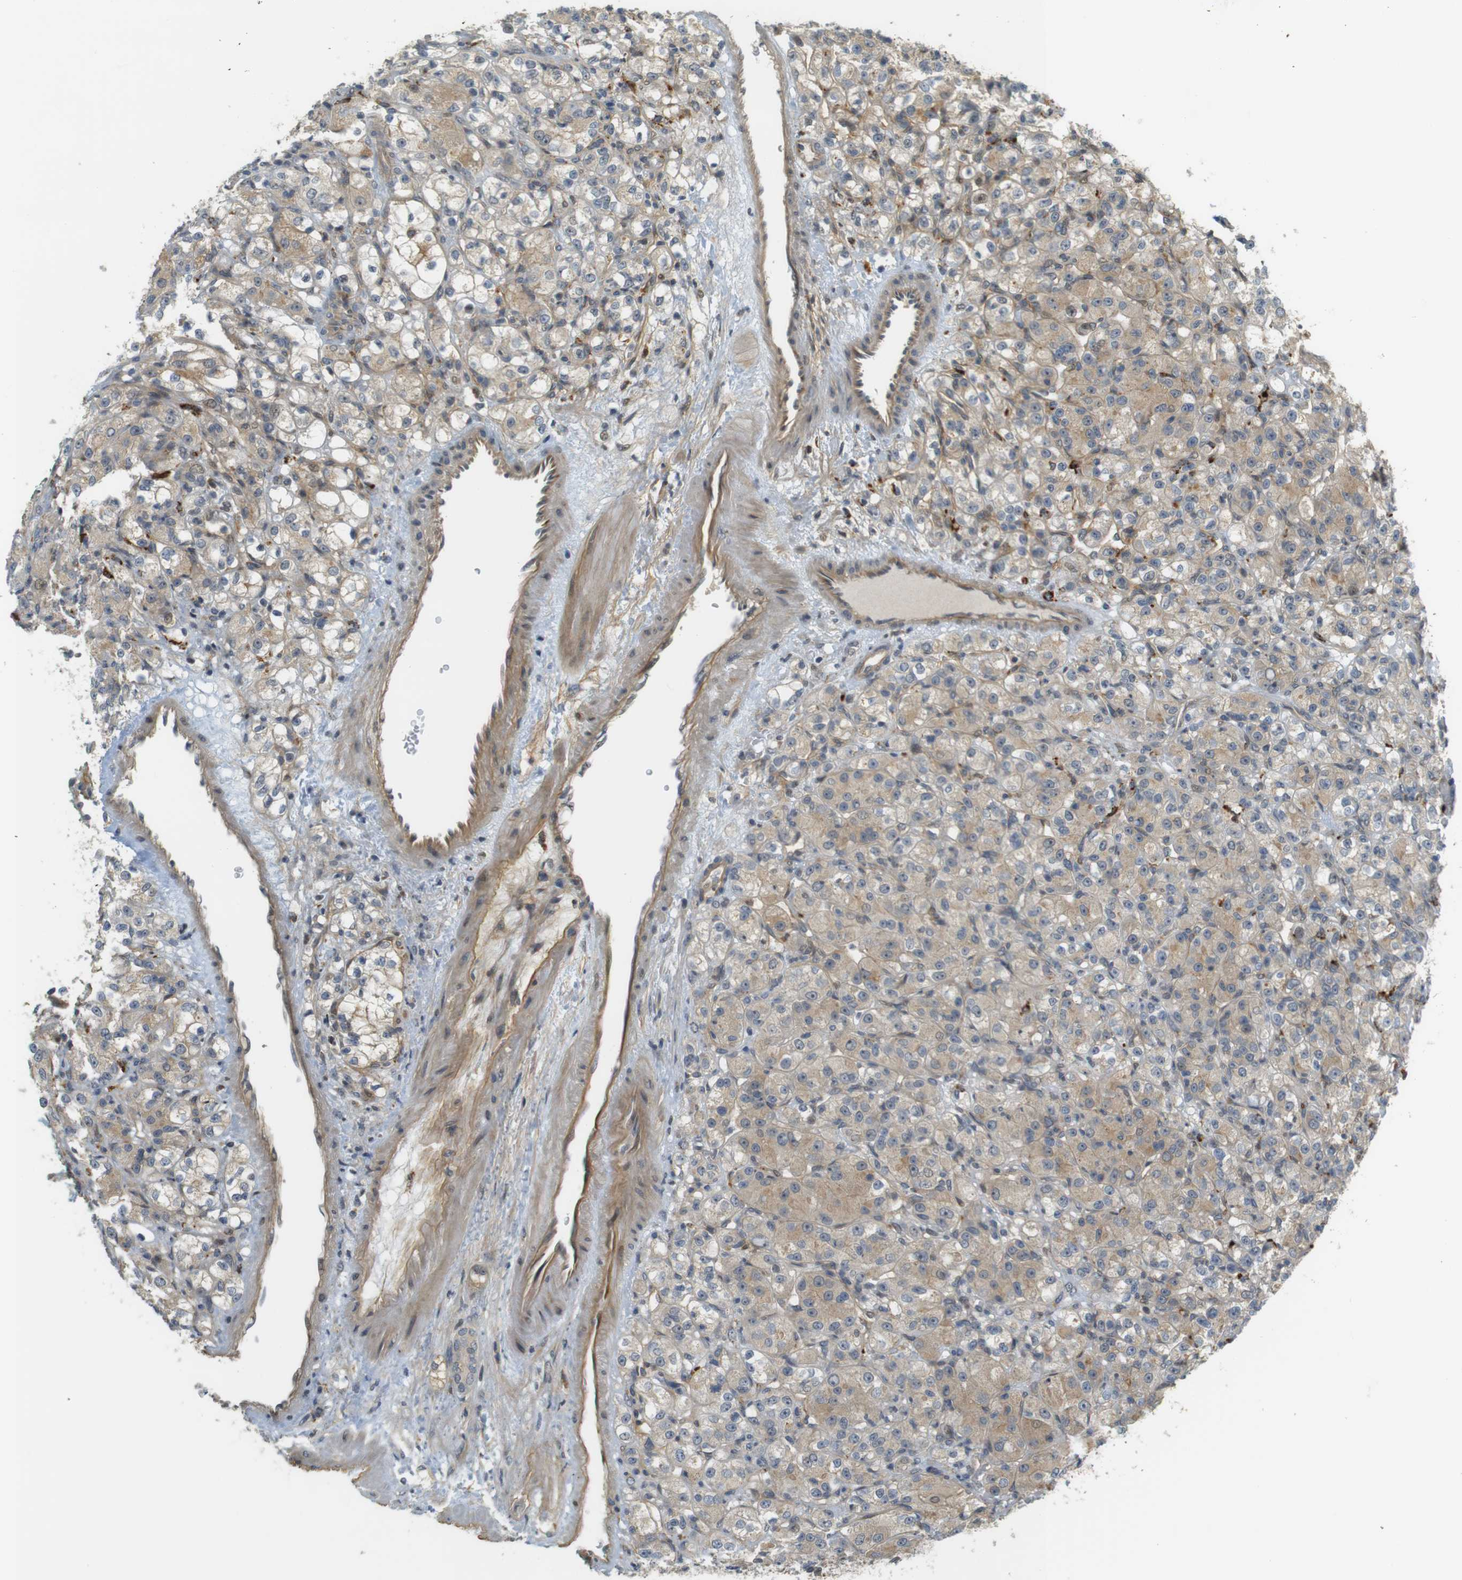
{"staining": {"intensity": "weak", "quantity": ">75%", "location": "cytoplasmic/membranous"}, "tissue": "renal cancer", "cell_type": "Tumor cells", "image_type": "cancer", "snomed": [{"axis": "morphology", "description": "Adenocarcinoma, NOS"}, {"axis": "topography", "description": "Kidney"}], "caption": "Brown immunohistochemical staining in human adenocarcinoma (renal) exhibits weak cytoplasmic/membranous positivity in approximately >75% of tumor cells.", "gene": "TSPAN9", "patient": {"sex": "male", "age": 61}}